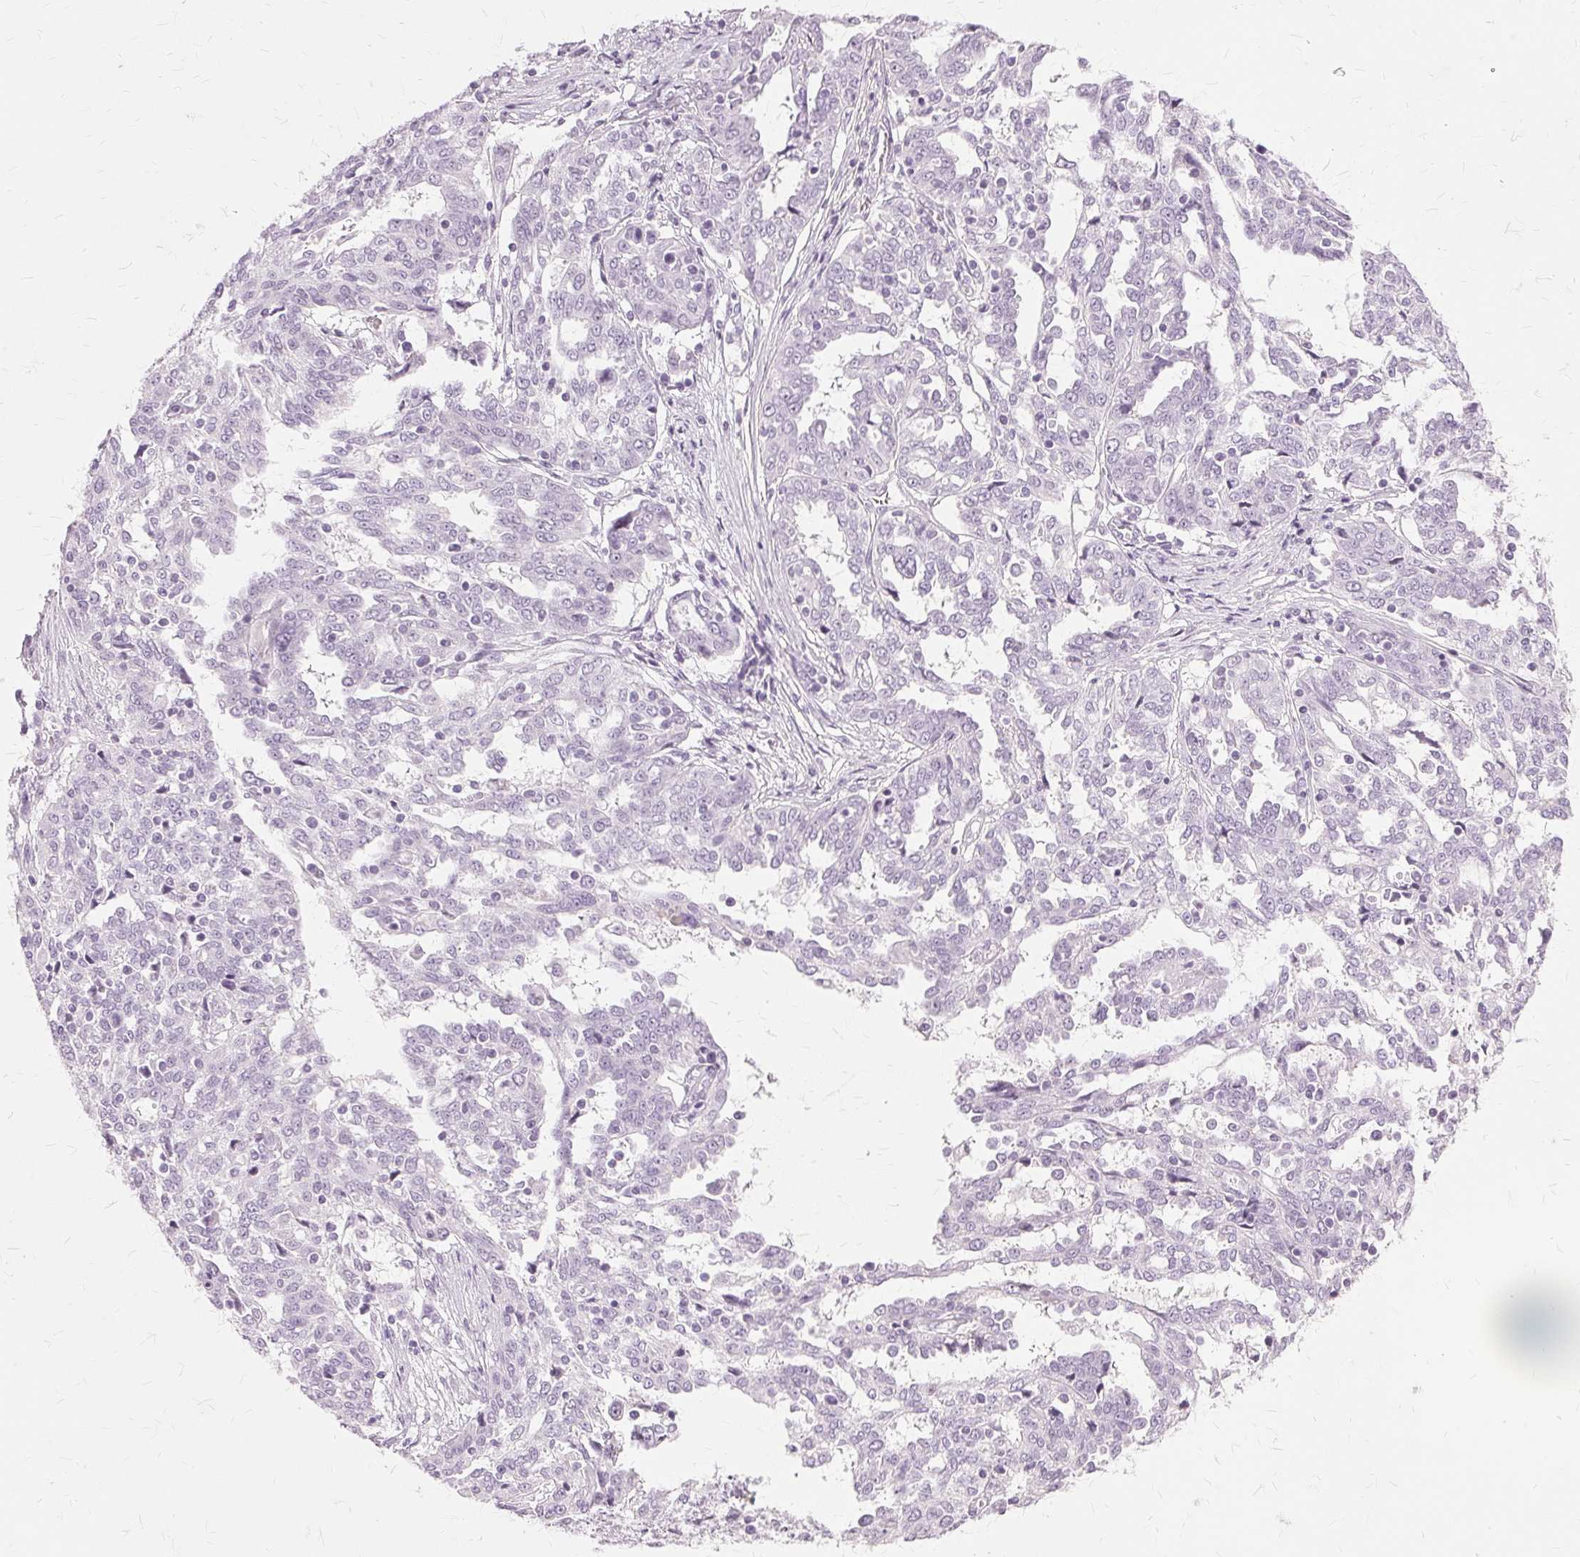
{"staining": {"intensity": "negative", "quantity": "none", "location": "none"}, "tissue": "ovarian cancer", "cell_type": "Tumor cells", "image_type": "cancer", "snomed": [{"axis": "morphology", "description": "Cystadenocarcinoma, serous, NOS"}, {"axis": "topography", "description": "Ovary"}], "caption": "This is an IHC photomicrograph of human ovarian cancer (serous cystadenocarcinoma). There is no staining in tumor cells.", "gene": "SLC45A3", "patient": {"sex": "female", "age": 67}}